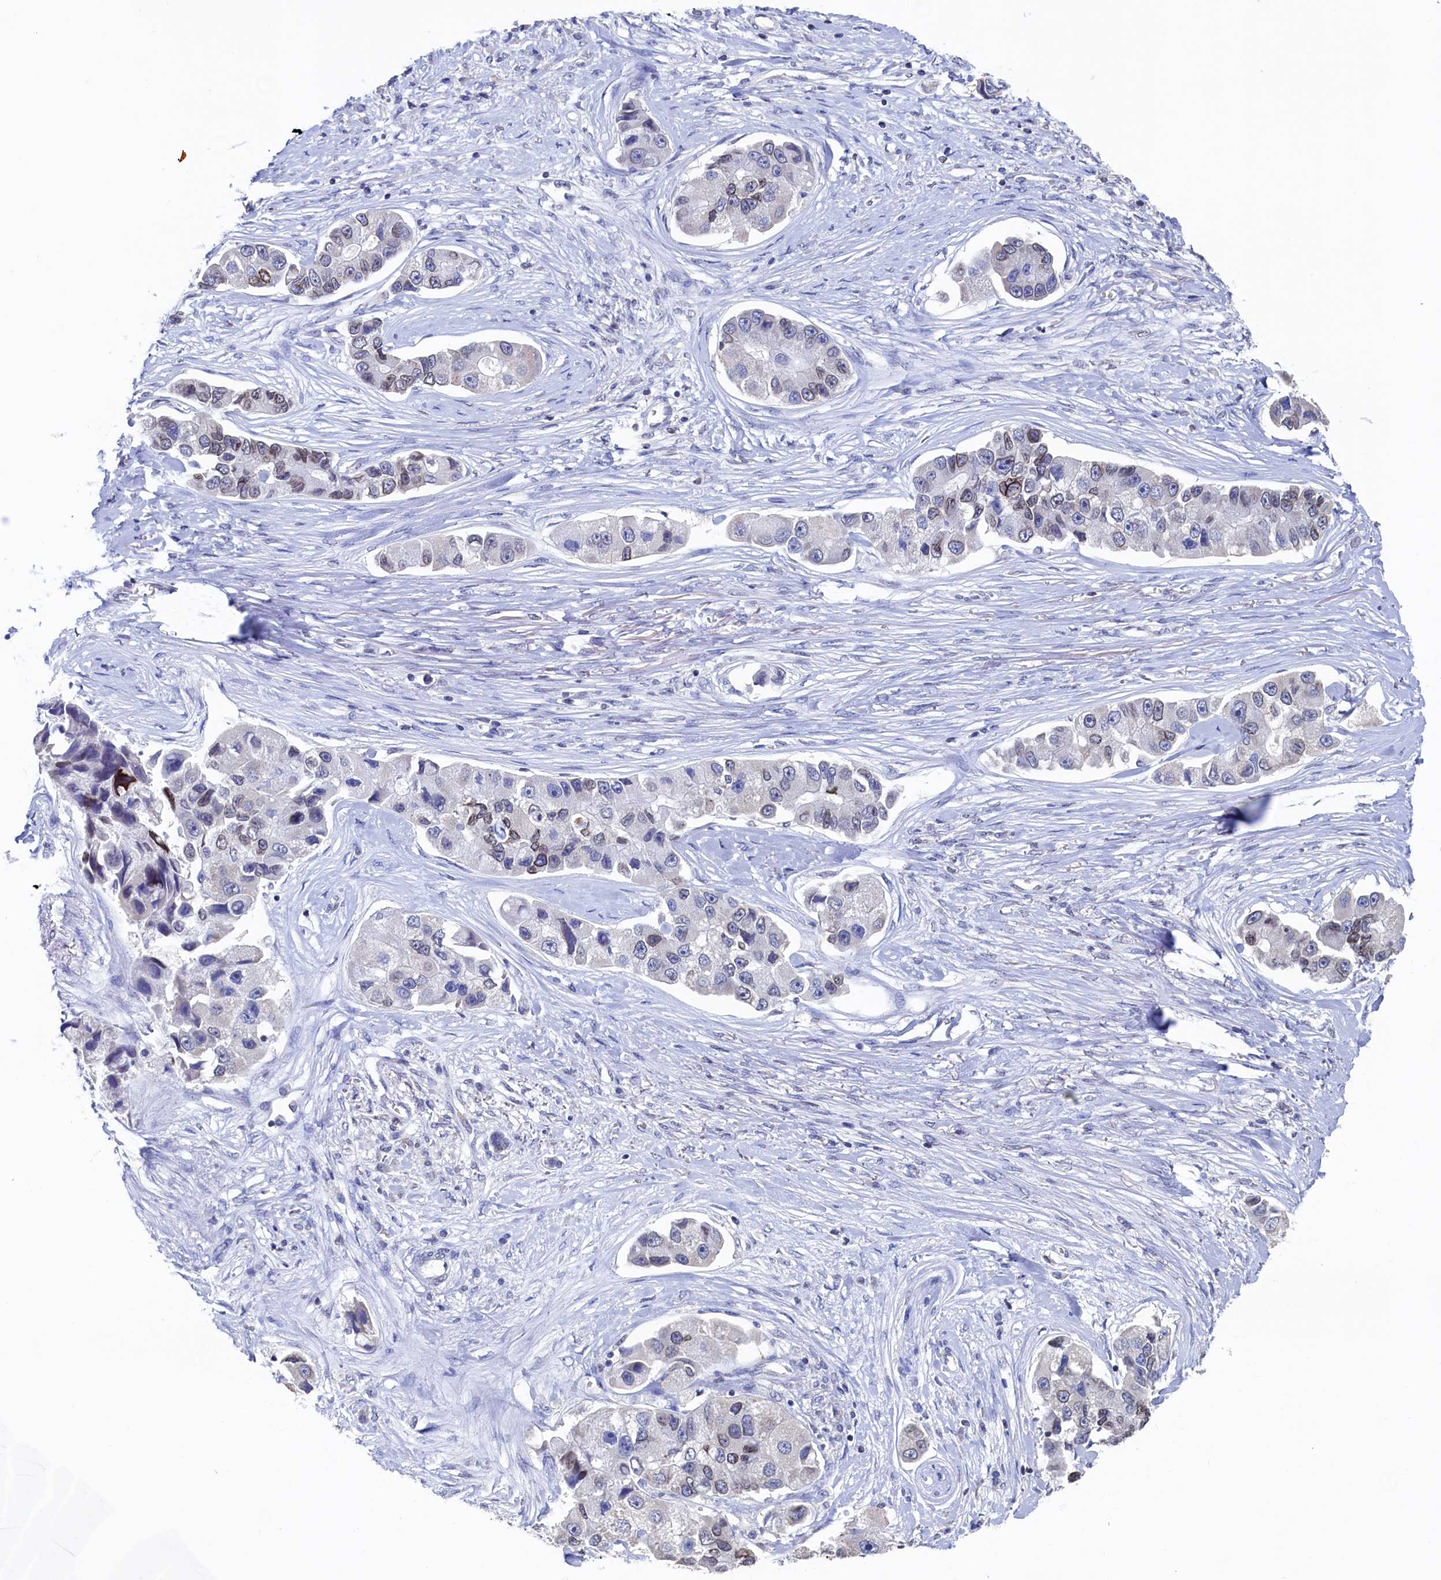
{"staining": {"intensity": "moderate", "quantity": "<25%", "location": "cytoplasmic/membranous,nuclear"}, "tissue": "lung cancer", "cell_type": "Tumor cells", "image_type": "cancer", "snomed": [{"axis": "morphology", "description": "Adenocarcinoma, NOS"}, {"axis": "topography", "description": "Lung"}], "caption": "Human adenocarcinoma (lung) stained with a brown dye displays moderate cytoplasmic/membranous and nuclear positive positivity in approximately <25% of tumor cells.", "gene": "C11orf54", "patient": {"sex": "female", "age": 54}}